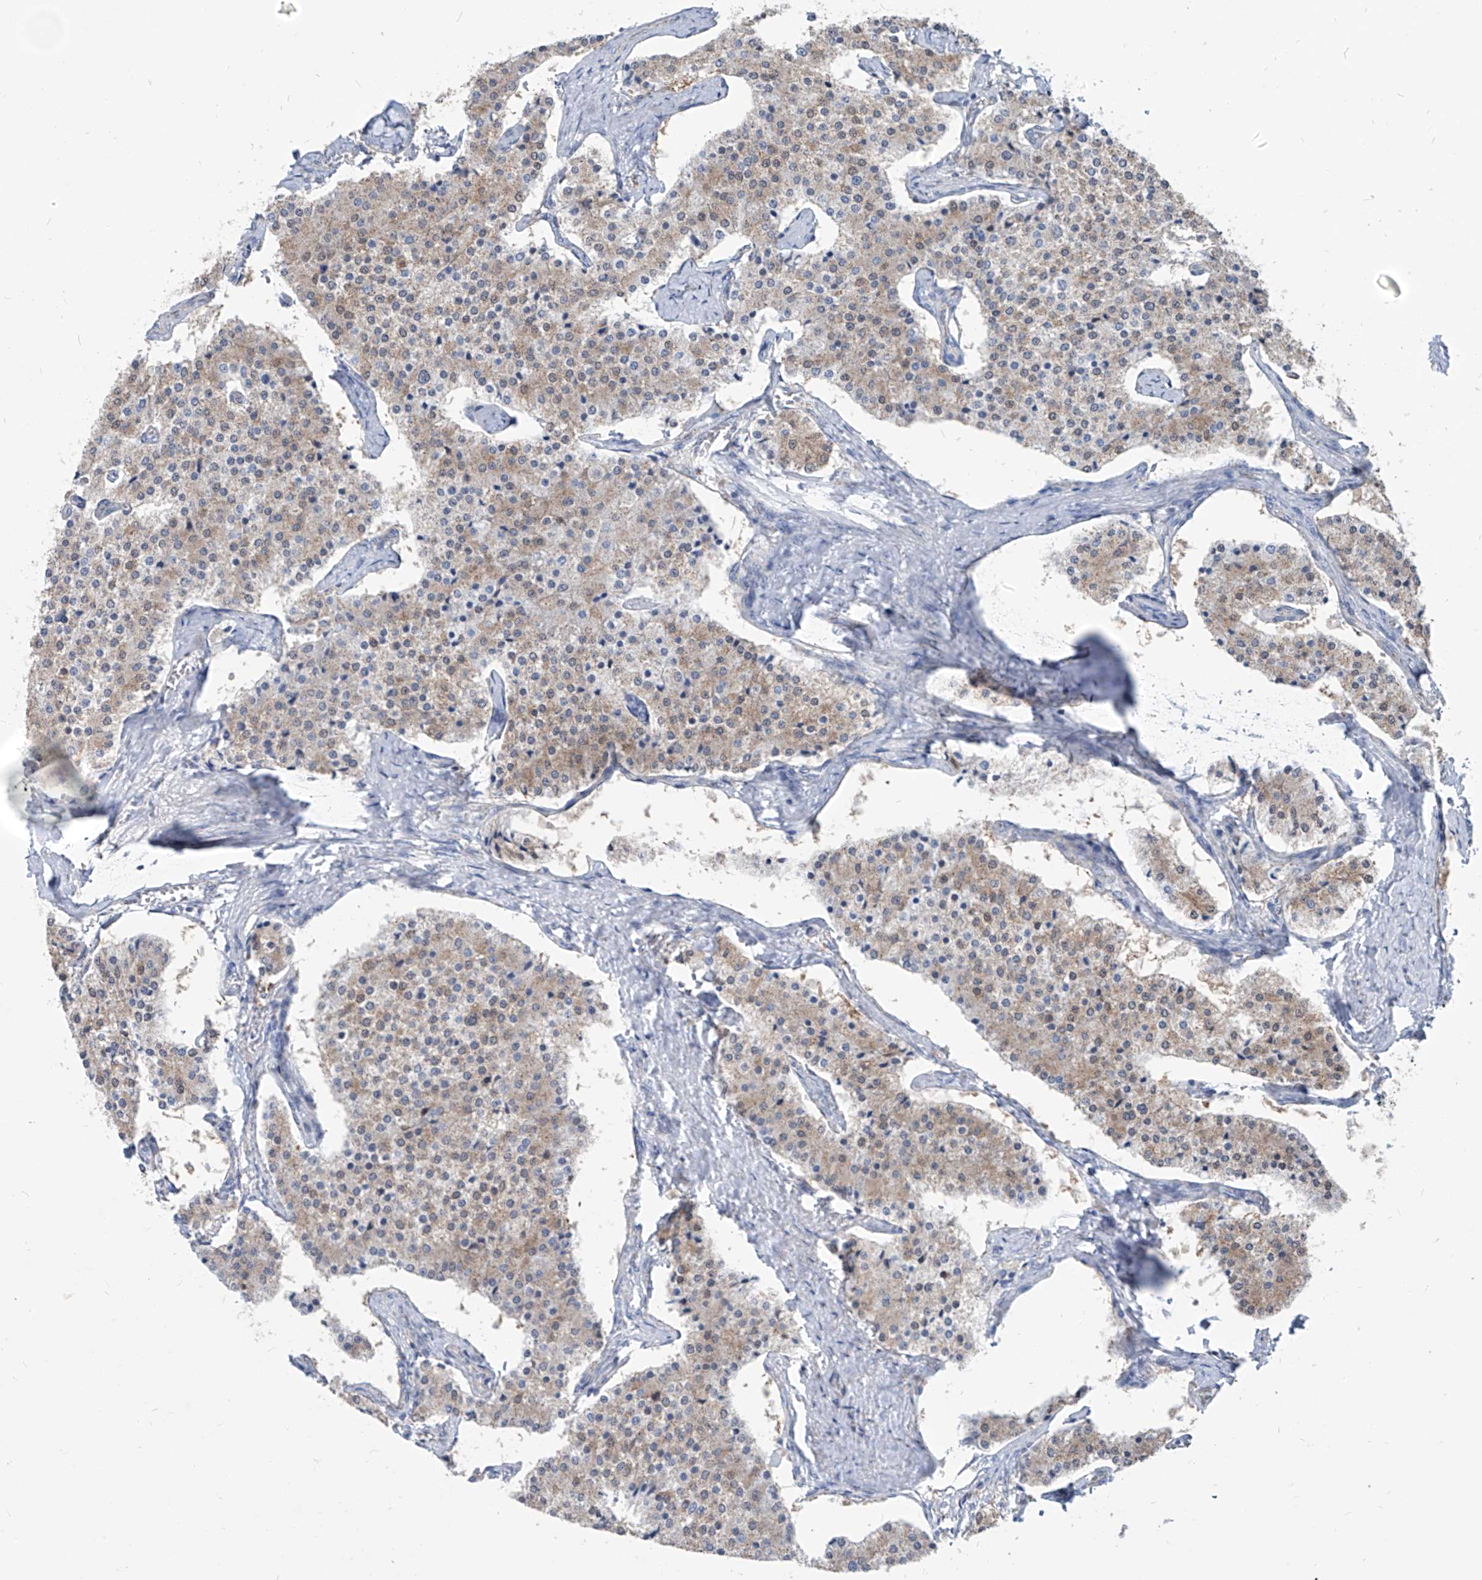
{"staining": {"intensity": "weak", "quantity": ">75%", "location": "cytoplasmic/membranous"}, "tissue": "carcinoid", "cell_type": "Tumor cells", "image_type": "cancer", "snomed": [{"axis": "morphology", "description": "Carcinoid, malignant, NOS"}, {"axis": "topography", "description": "Colon"}], "caption": "About >75% of tumor cells in human carcinoid (malignant) exhibit weak cytoplasmic/membranous protein staining as visualized by brown immunohistochemical staining.", "gene": "AGPS", "patient": {"sex": "female", "age": 52}}